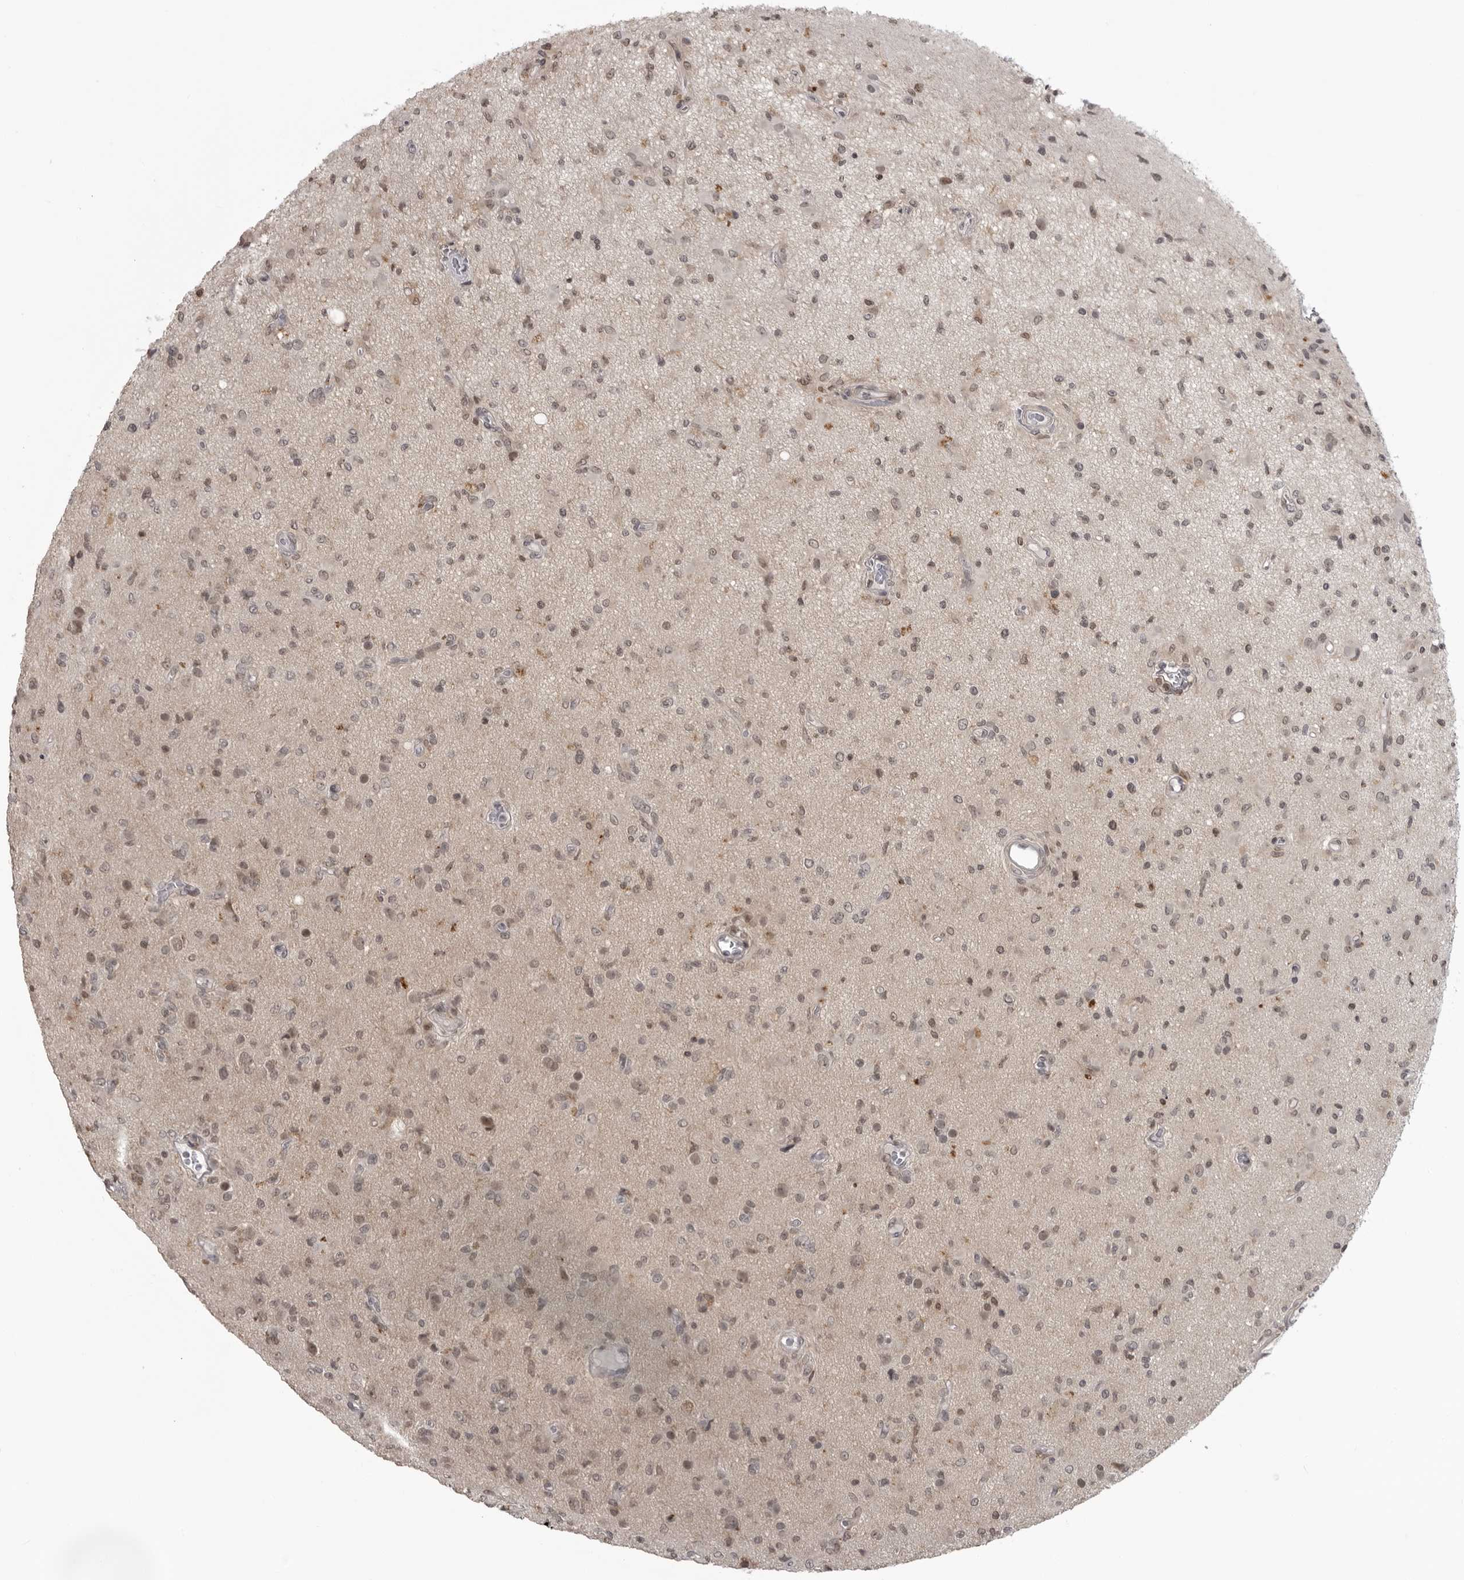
{"staining": {"intensity": "weak", "quantity": ">75%", "location": "nuclear"}, "tissue": "glioma", "cell_type": "Tumor cells", "image_type": "cancer", "snomed": [{"axis": "morphology", "description": "Glioma, malignant, High grade"}, {"axis": "topography", "description": "Brain"}], "caption": "The image reveals a brown stain indicating the presence of a protein in the nuclear of tumor cells in malignant glioma (high-grade). (DAB = brown stain, brightfield microscopy at high magnification).", "gene": "PDCL3", "patient": {"sex": "female", "age": 57}}